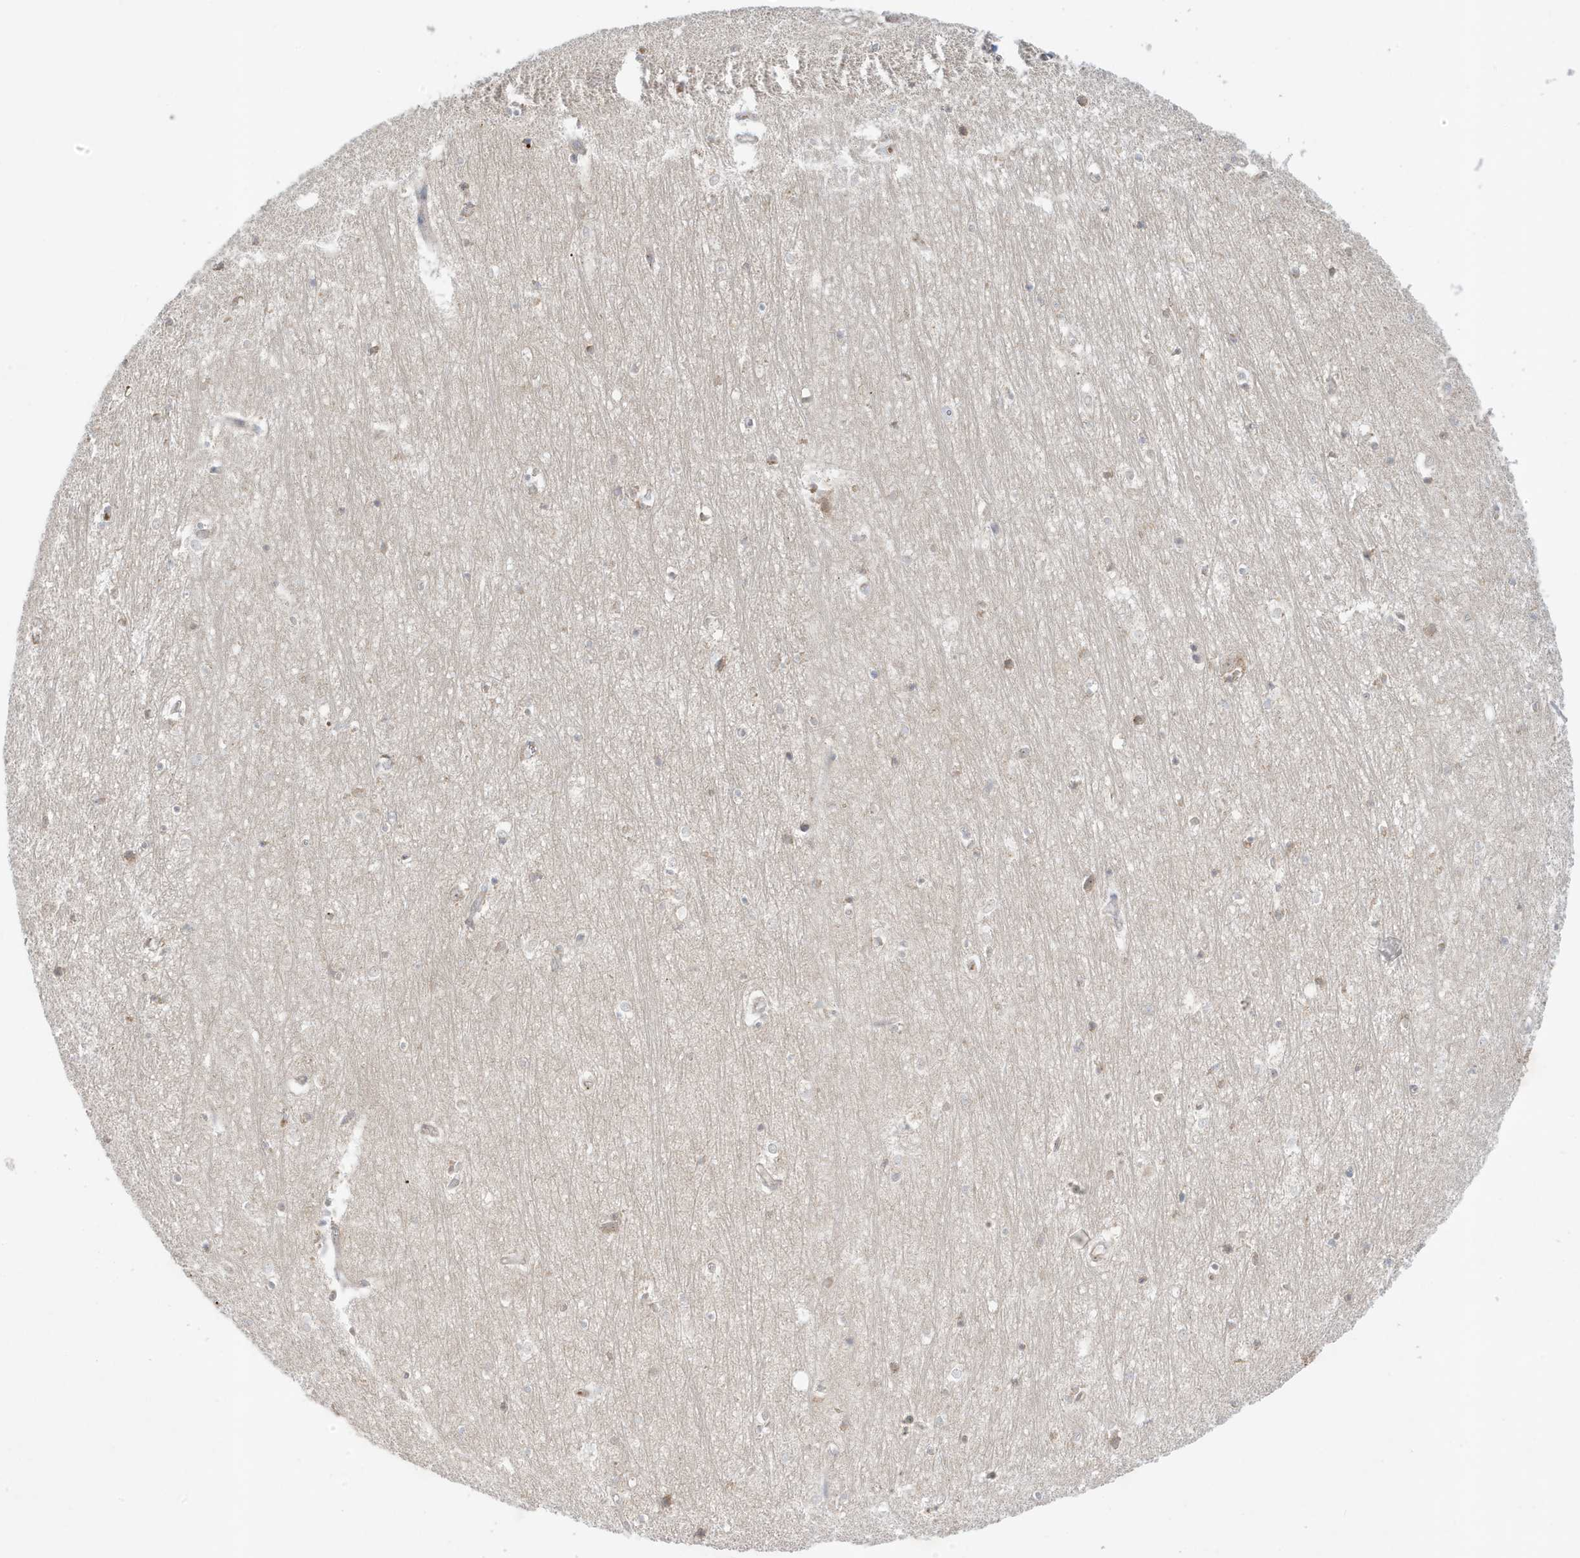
{"staining": {"intensity": "moderate", "quantity": "<25%", "location": "cytoplasmic/membranous"}, "tissue": "hippocampus", "cell_type": "Glial cells", "image_type": "normal", "snomed": [{"axis": "morphology", "description": "Normal tissue, NOS"}, {"axis": "topography", "description": "Hippocampus"}], "caption": "Hippocampus stained with DAB immunohistochemistry (IHC) exhibits low levels of moderate cytoplasmic/membranous expression in approximately <25% of glial cells. (brown staining indicates protein expression, while blue staining denotes nuclei).", "gene": "NPPC", "patient": {"sex": "female", "age": 64}}